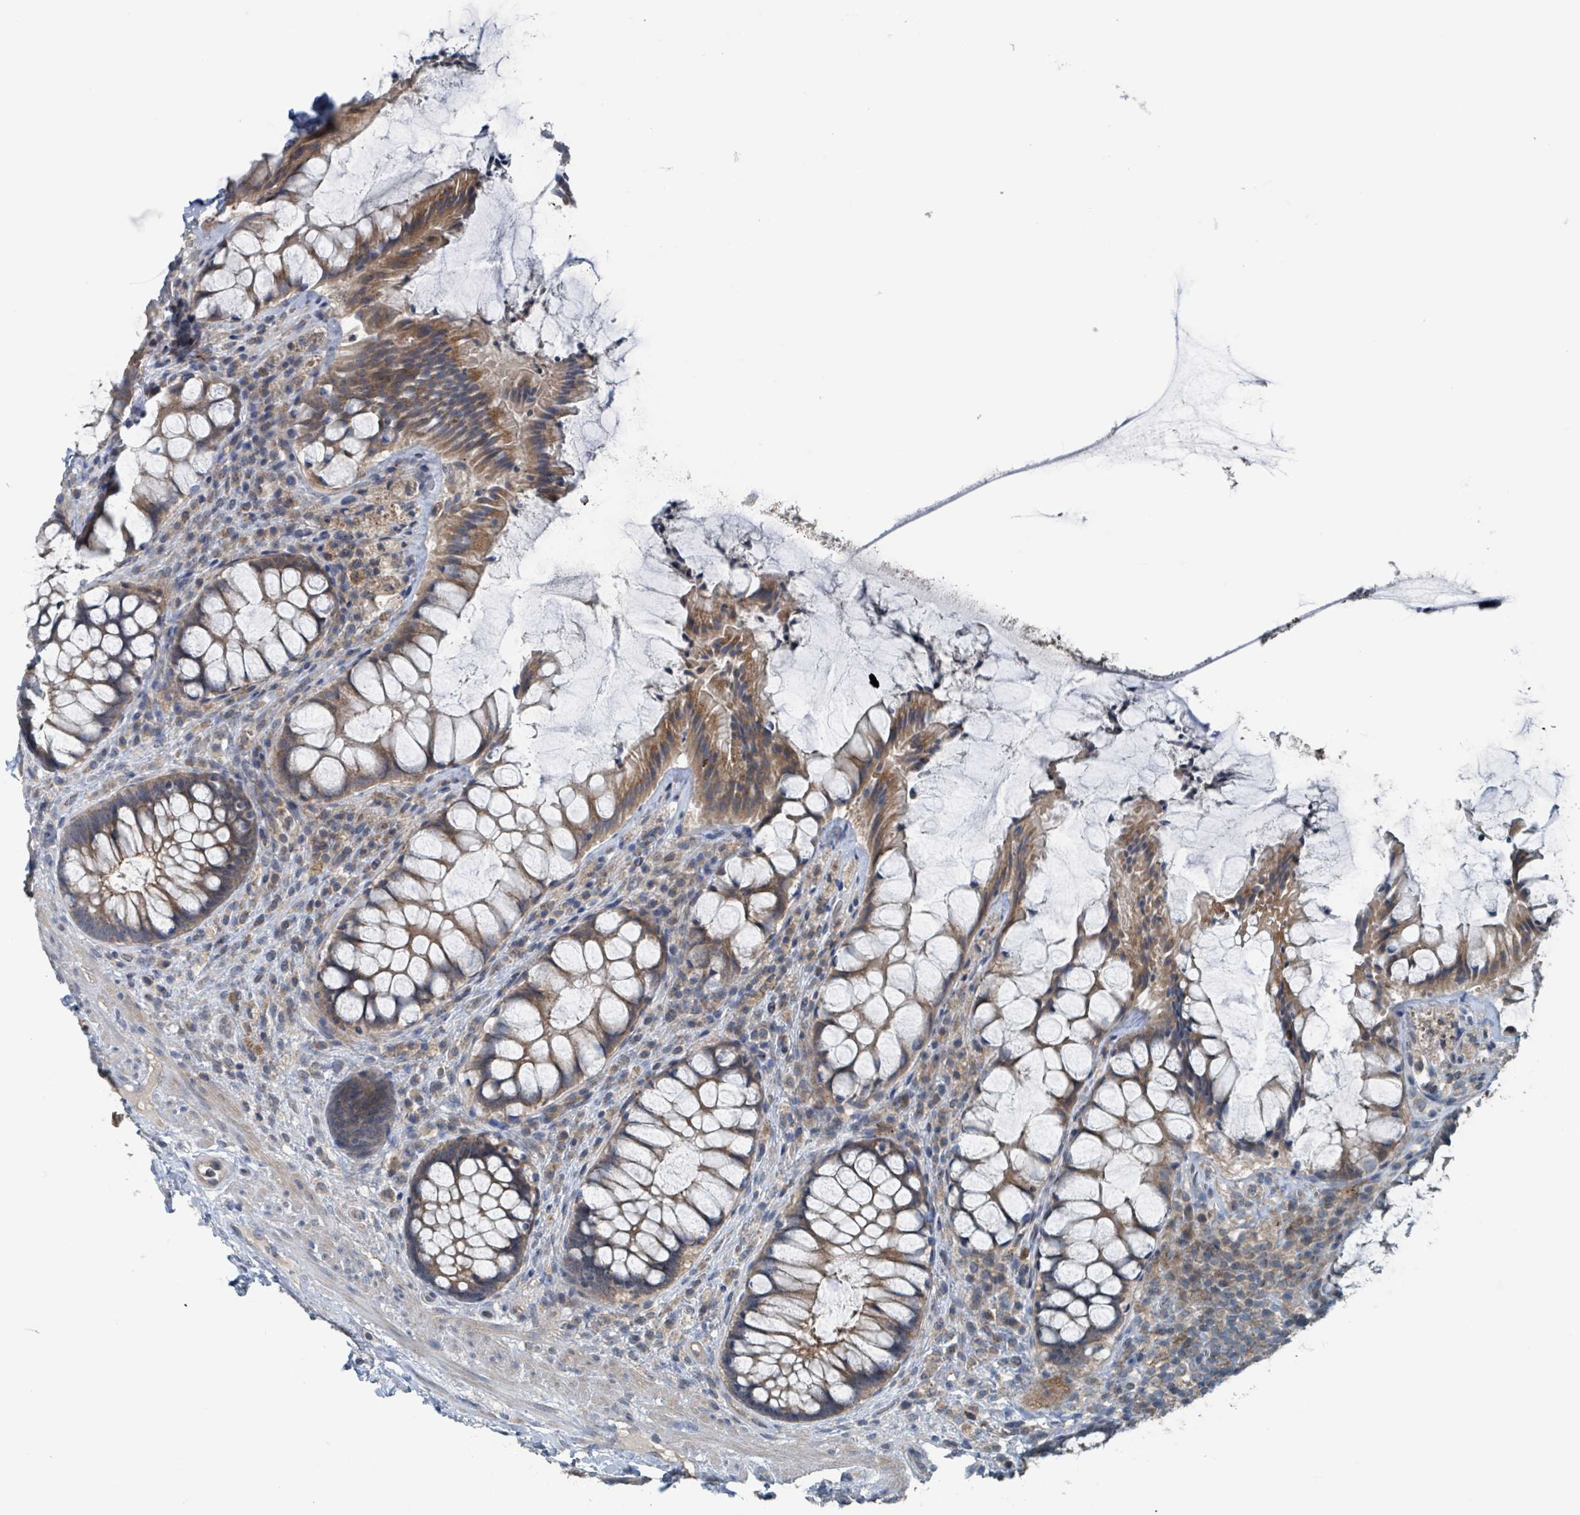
{"staining": {"intensity": "moderate", "quantity": ">75%", "location": "cytoplasmic/membranous"}, "tissue": "rectum", "cell_type": "Glandular cells", "image_type": "normal", "snomed": [{"axis": "morphology", "description": "Normal tissue, NOS"}, {"axis": "topography", "description": "Rectum"}], "caption": "Rectum stained with DAB immunohistochemistry (IHC) displays medium levels of moderate cytoplasmic/membranous staining in approximately >75% of glandular cells.", "gene": "ACBD4", "patient": {"sex": "female", "age": 58}}